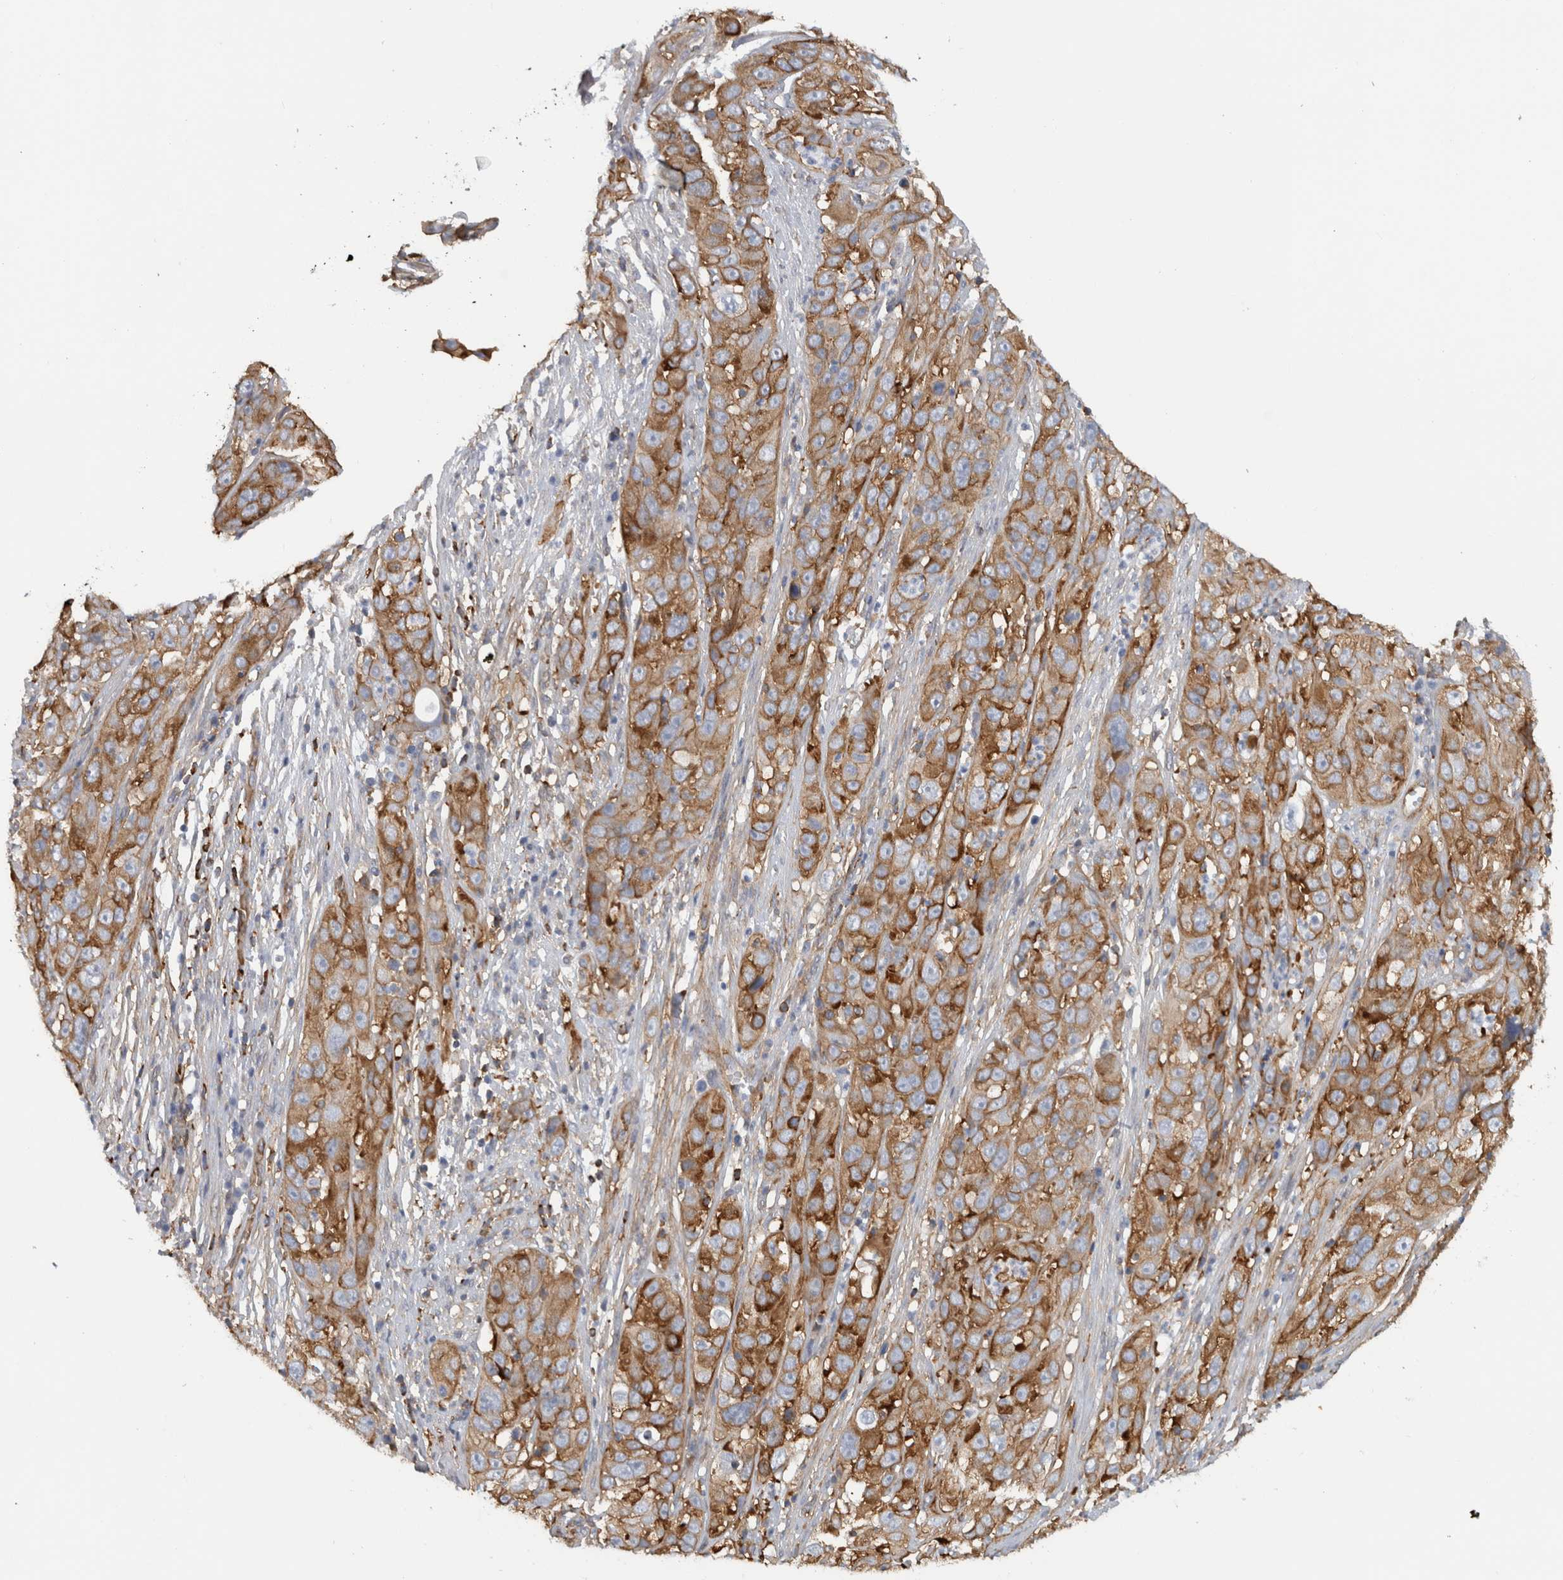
{"staining": {"intensity": "moderate", "quantity": ">75%", "location": "cytoplasmic/membranous"}, "tissue": "cervical cancer", "cell_type": "Tumor cells", "image_type": "cancer", "snomed": [{"axis": "morphology", "description": "Squamous cell carcinoma, NOS"}, {"axis": "topography", "description": "Cervix"}], "caption": "Immunohistochemical staining of cervical cancer demonstrates medium levels of moderate cytoplasmic/membranous protein positivity in approximately >75% of tumor cells.", "gene": "AHNAK", "patient": {"sex": "female", "age": 32}}